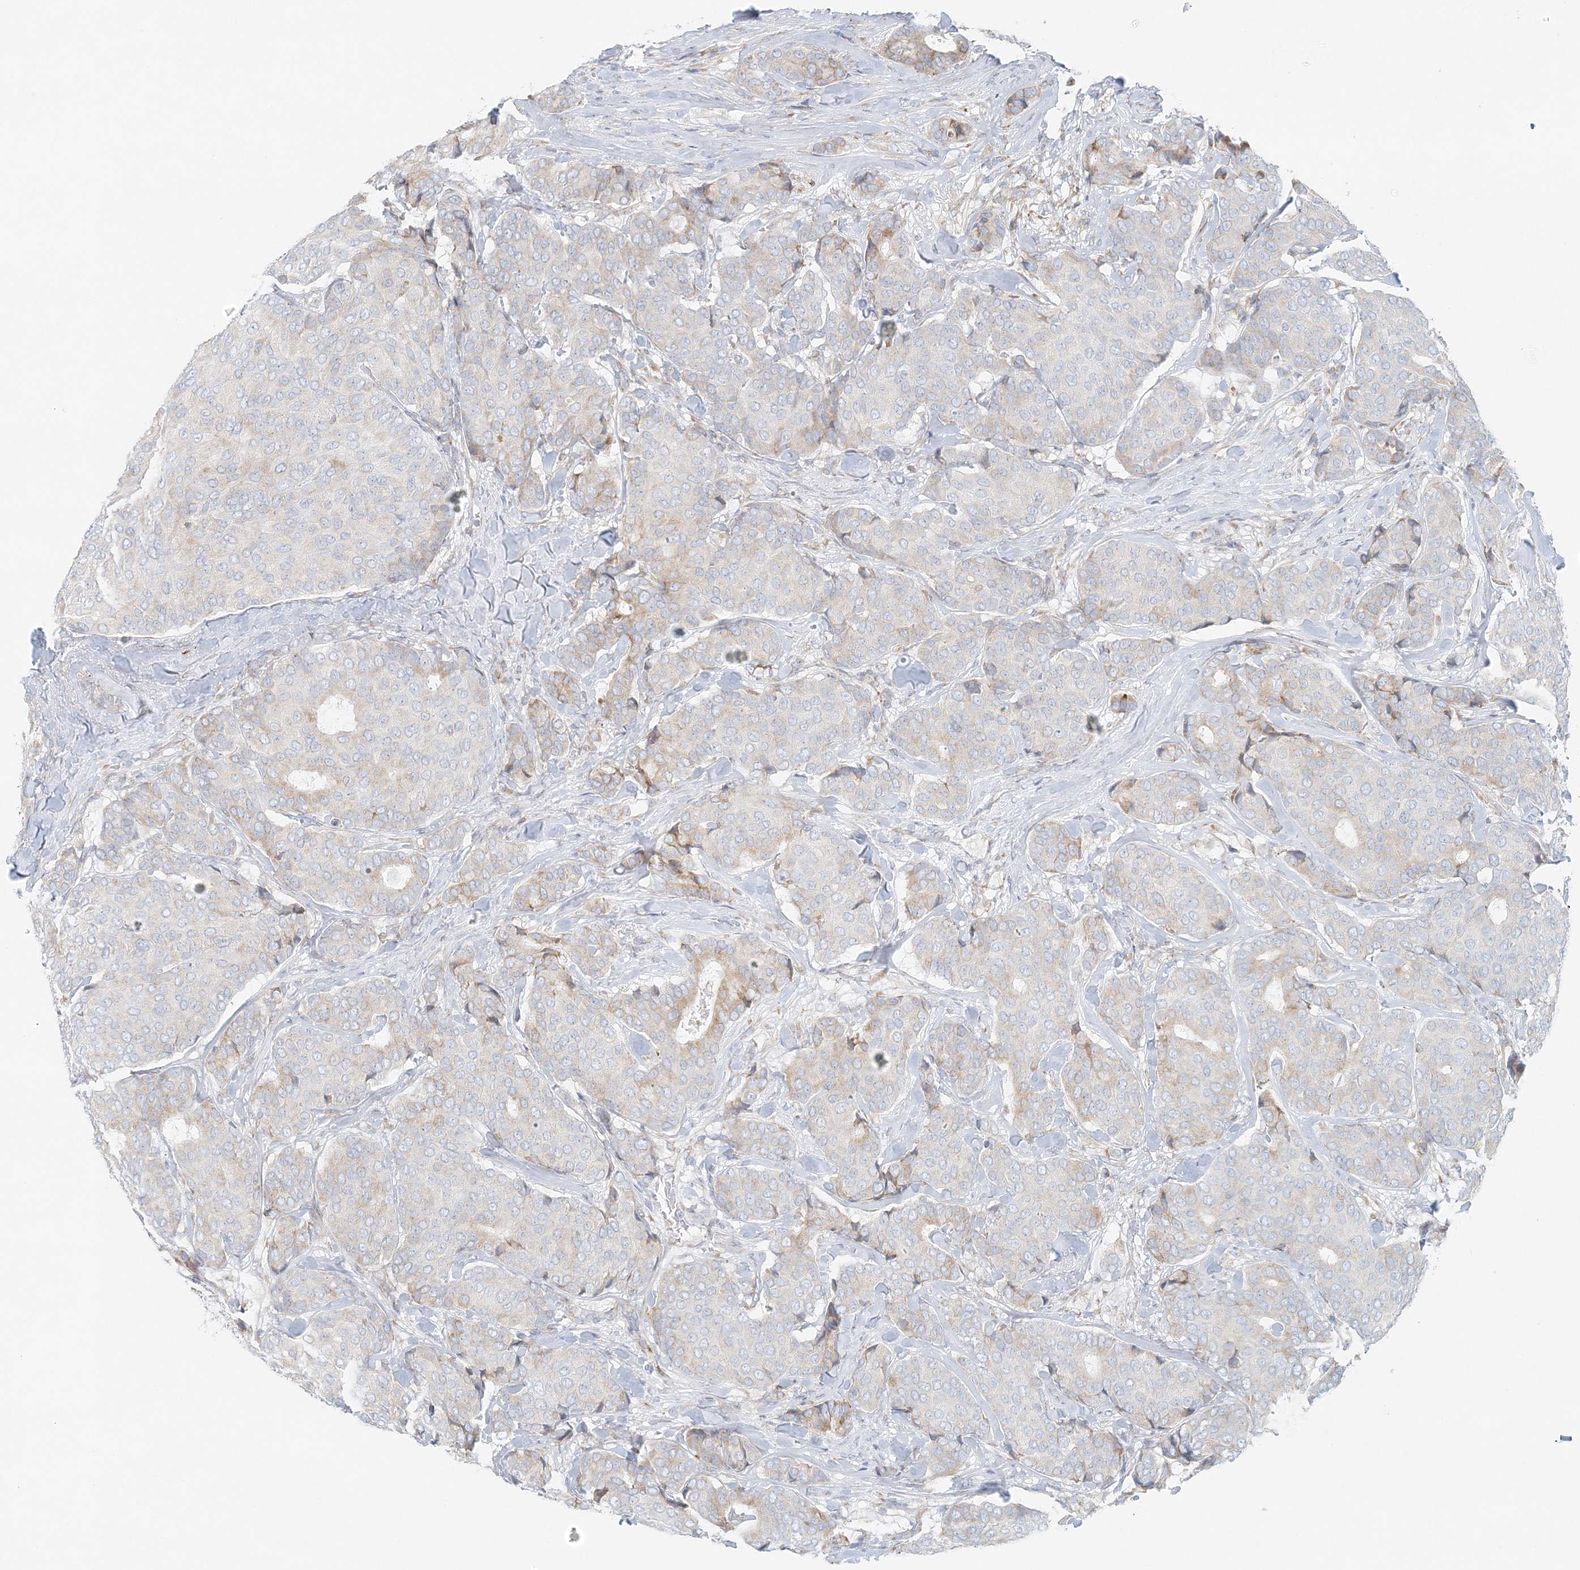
{"staining": {"intensity": "moderate", "quantity": "<25%", "location": "cytoplasmic/membranous"}, "tissue": "breast cancer", "cell_type": "Tumor cells", "image_type": "cancer", "snomed": [{"axis": "morphology", "description": "Duct carcinoma"}, {"axis": "topography", "description": "Breast"}], "caption": "Breast cancer stained with a brown dye exhibits moderate cytoplasmic/membranous positive positivity in approximately <25% of tumor cells.", "gene": "STK11IP", "patient": {"sex": "female", "age": 75}}